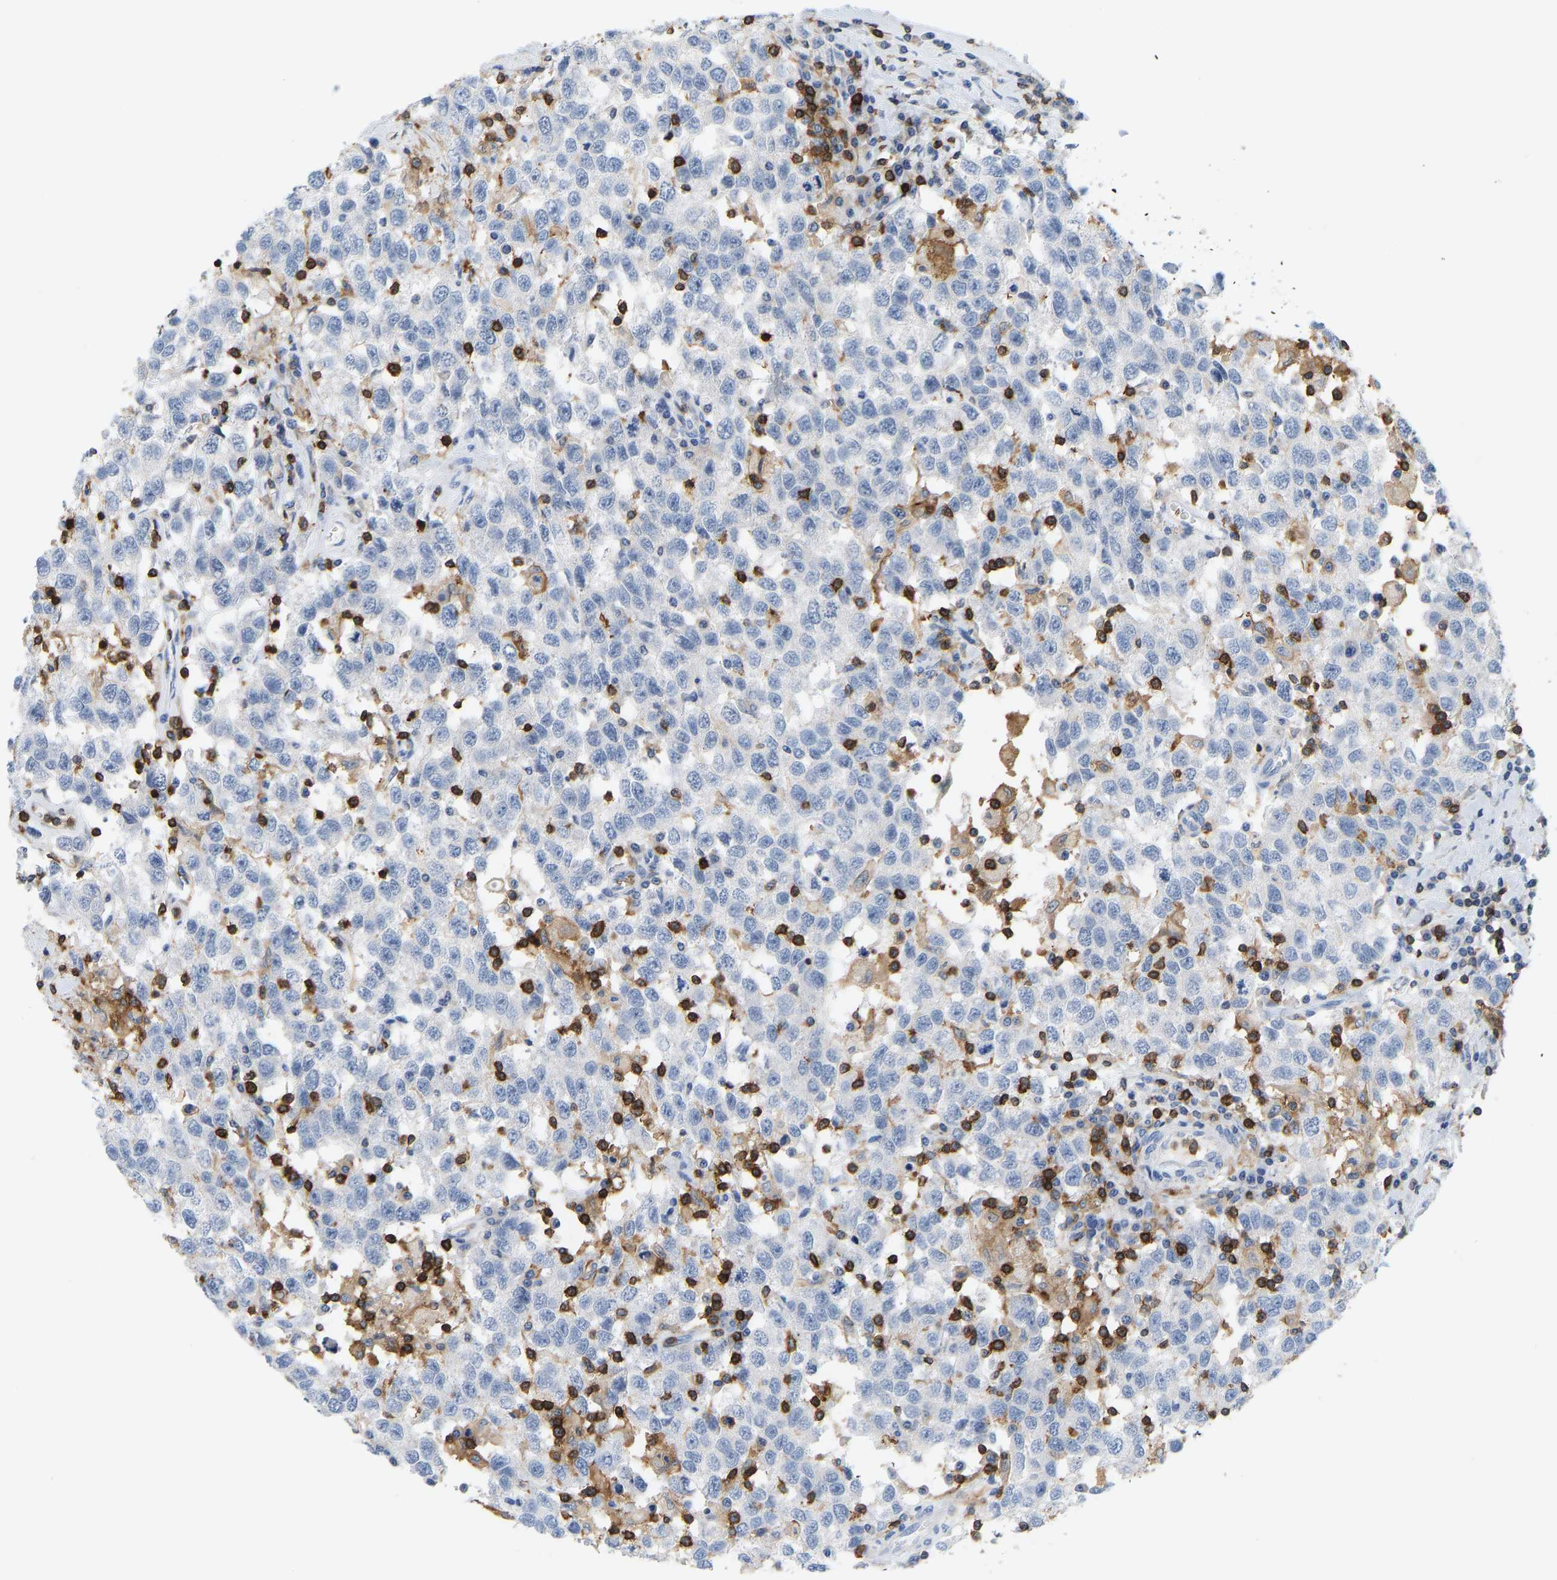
{"staining": {"intensity": "negative", "quantity": "none", "location": "none"}, "tissue": "testis cancer", "cell_type": "Tumor cells", "image_type": "cancer", "snomed": [{"axis": "morphology", "description": "Seminoma, NOS"}, {"axis": "topography", "description": "Testis"}], "caption": "Micrograph shows no significant protein staining in tumor cells of seminoma (testis).", "gene": "EVL", "patient": {"sex": "male", "age": 41}}